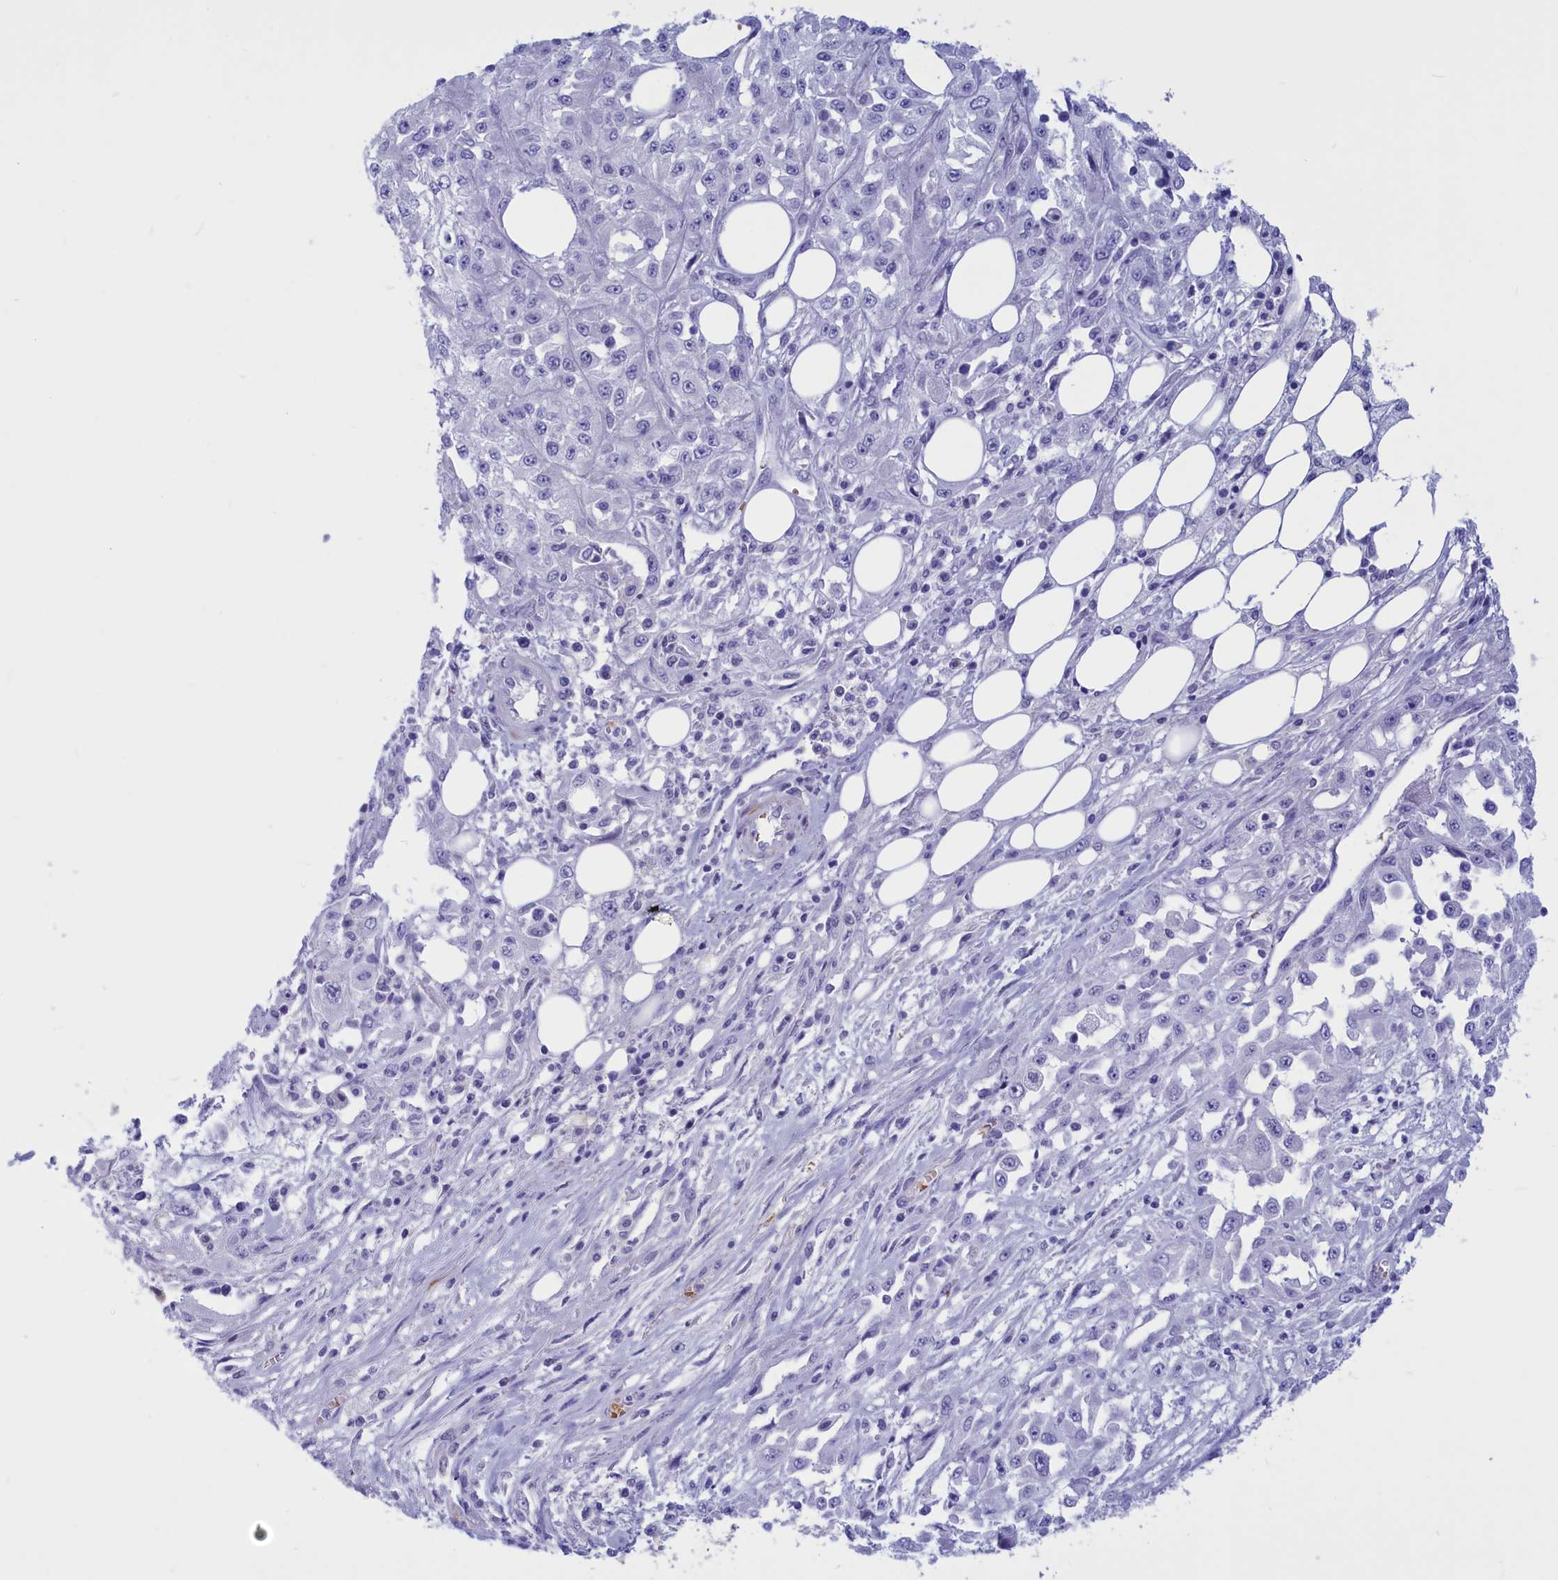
{"staining": {"intensity": "negative", "quantity": "none", "location": "none"}, "tissue": "skin cancer", "cell_type": "Tumor cells", "image_type": "cancer", "snomed": [{"axis": "morphology", "description": "Squamous cell carcinoma, NOS"}, {"axis": "morphology", "description": "Squamous cell carcinoma, metastatic, NOS"}, {"axis": "topography", "description": "Skin"}, {"axis": "topography", "description": "Lymph node"}], "caption": "An immunohistochemistry histopathology image of skin cancer (squamous cell carcinoma) is shown. There is no staining in tumor cells of skin cancer (squamous cell carcinoma).", "gene": "GAPDHS", "patient": {"sex": "male", "age": 75}}